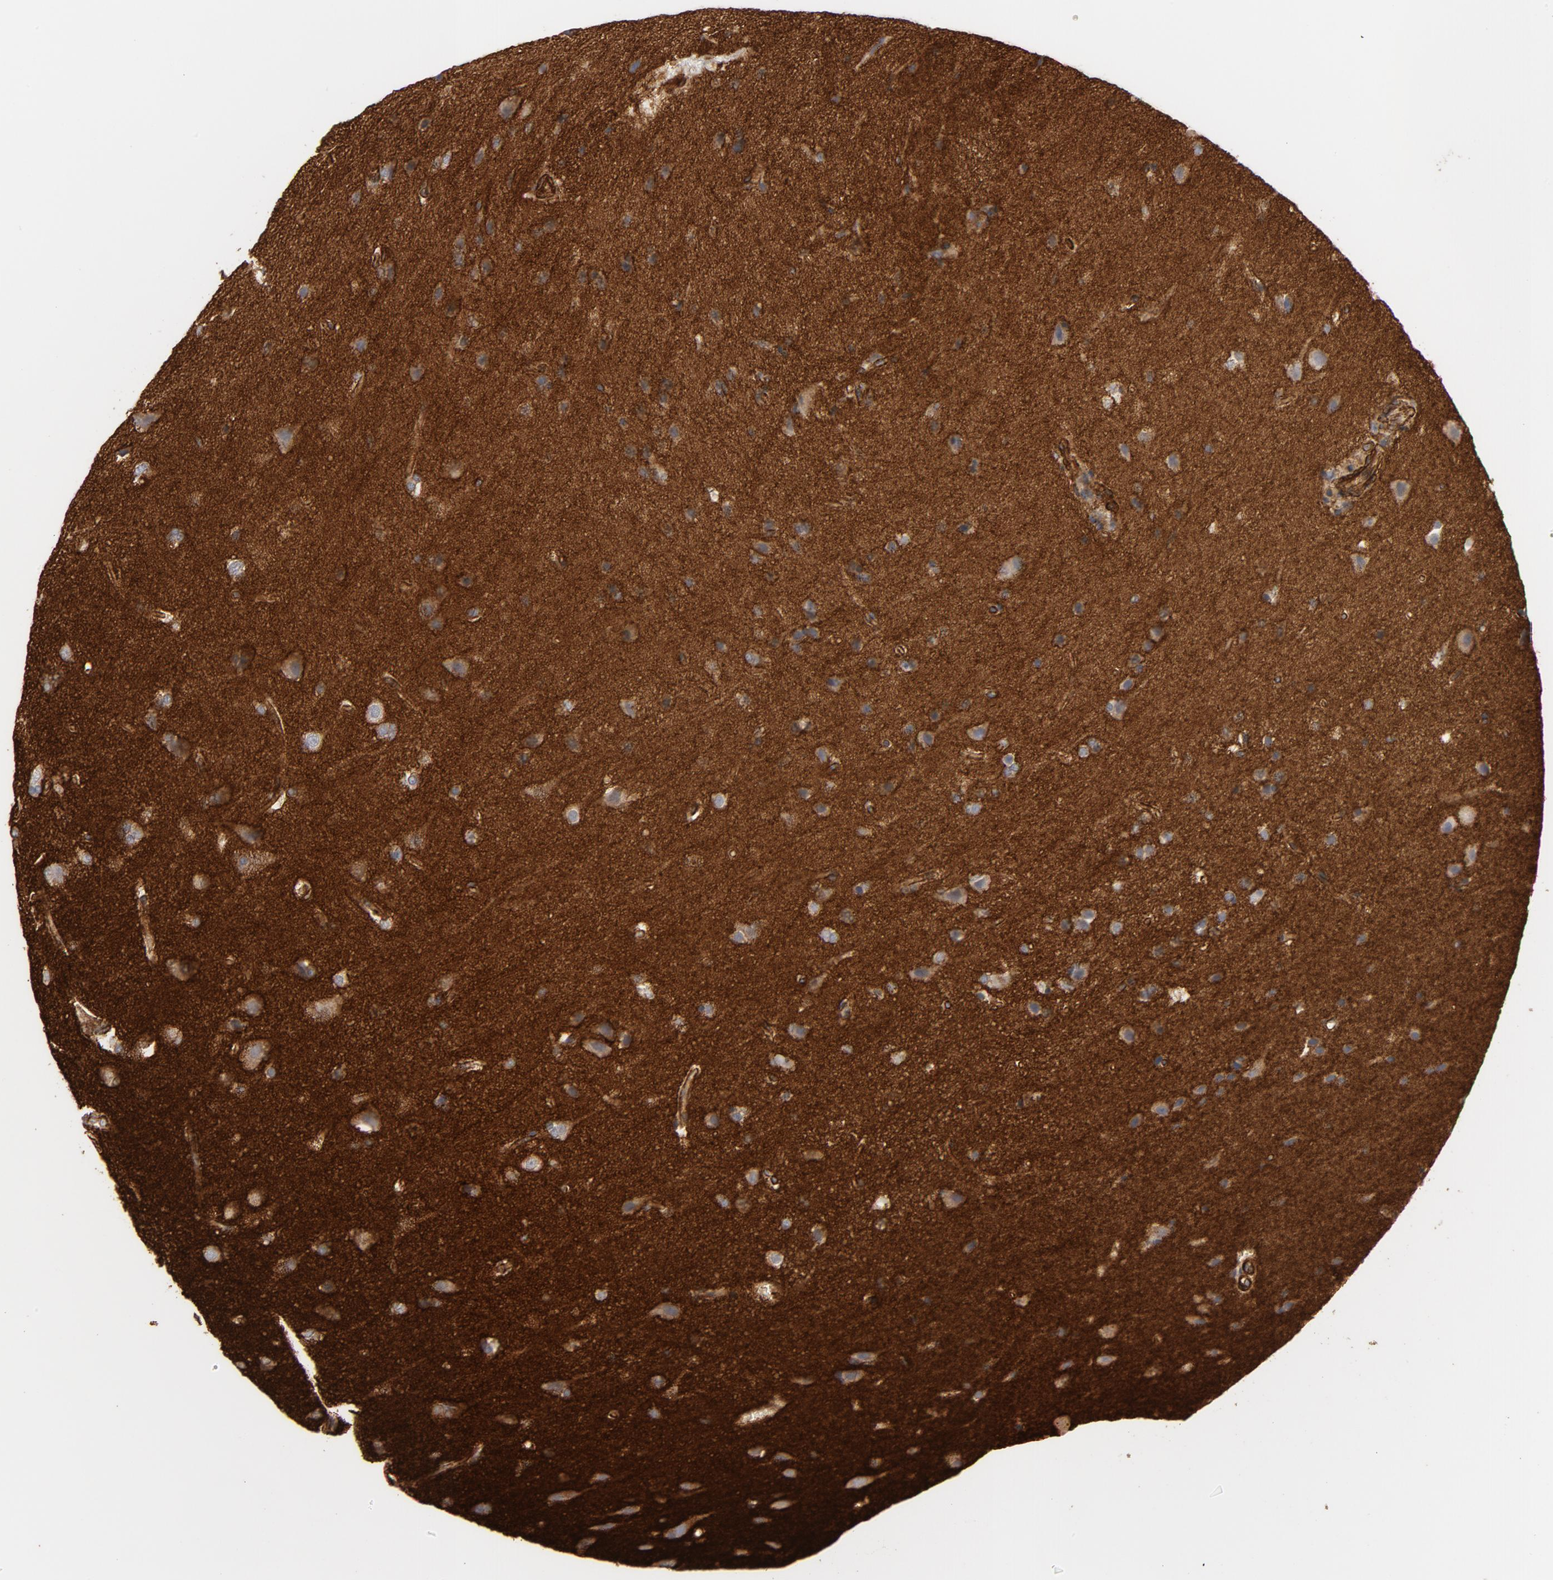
{"staining": {"intensity": "weak", "quantity": ">75%", "location": "cytoplasmic/membranous"}, "tissue": "glioma", "cell_type": "Tumor cells", "image_type": "cancer", "snomed": [{"axis": "morphology", "description": "Glioma, malignant, Low grade"}, {"axis": "topography", "description": "Cerebral cortex"}], "caption": "Malignant glioma (low-grade) stained with DAB (3,3'-diaminobenzidine) immunohistochemistry (IHC) shows low levels of weak cytoplasmic/membranous staining in approximately >75% of tumor cells.", "gene": "GNG2", "patient": {"sex": "female", "age": 47}}